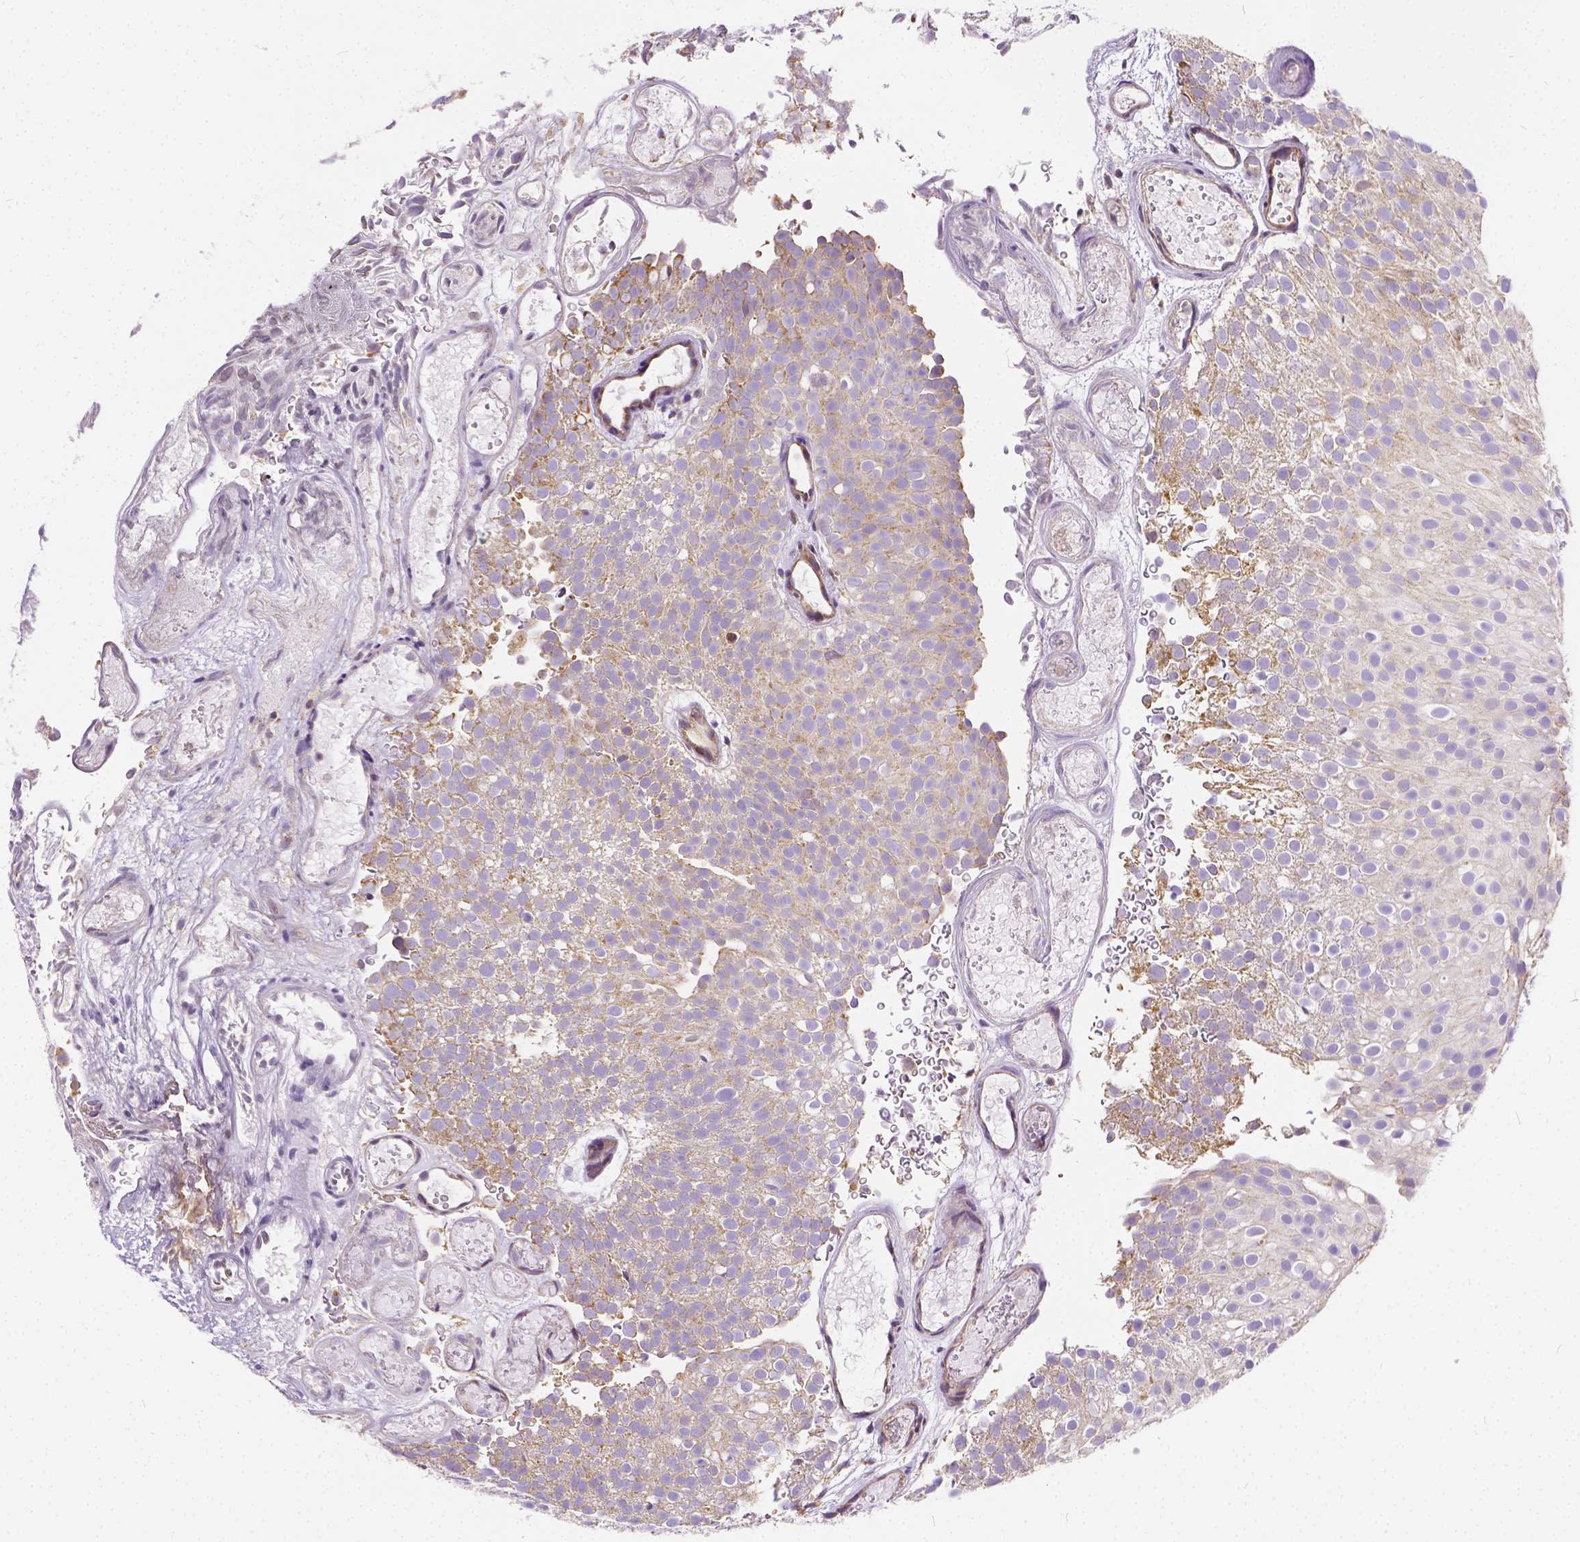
{"staining": {"intensity": "weak", "quantity": "25%-75%", "location": "cytoplasmic/membranous"}, "tissue": "urothelial cancer", "cell_type": "Tumor cells", "image_type": "cancer", "snomed": [{"axis": "morphology", "description": "Urothelial carcinoma, Low grade"}, {"axis": "topography", "description": "Urinary bladder"}], "caption": "Protein expression analysis of human urothelial cancer reveals weak cytoplasmic/membranous expression in about 25%-75% of tumor cells. (Stains: DAB in brown, nuclei in blue, Microscopy: brightfield microscopy at high magnification).", "gene": "CADM4", "patient": {"sex": "male", "age": 78}}